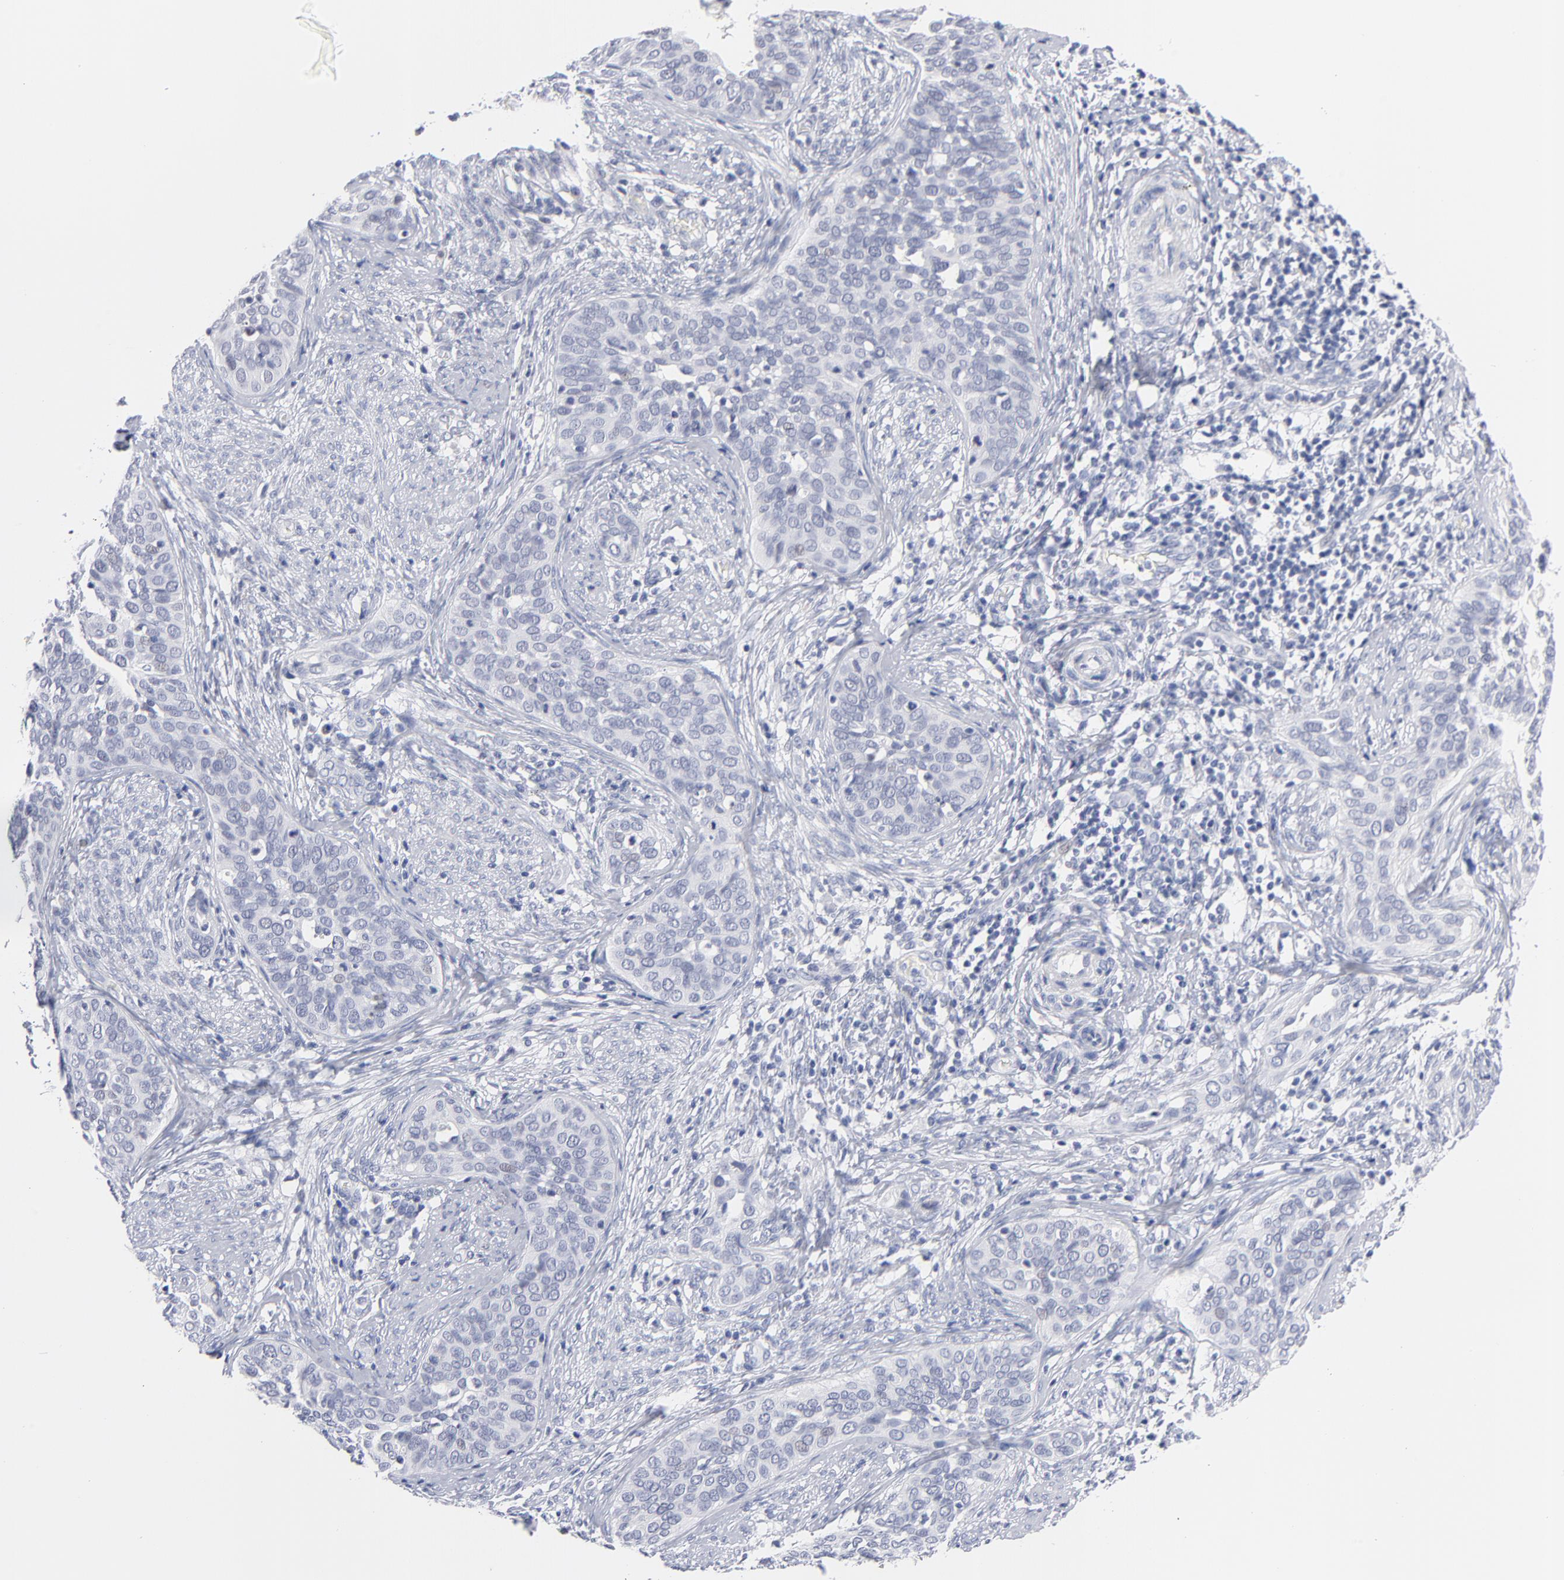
{"staining": {"intensity": "negative", "quantity": "none", "location": "none"}, "tissue": "cervical cancer", "cell_type": "Tumor cells", "image_type": "cancer", "snomed": [{"axis": "morphology", "description": "Squamous cell carcinoma, NOS"}, {"axis": "topography", "description": "Cervix"}], "caption": "A high-resolution histopathology image shows immunohistochemistry staining of cervical cancer, which demonstrates no significant expression in tumor cells. Nuclei are stained in blue.", "gene": "KHNYN", "patient": {"sex": "female", "age": 31}}